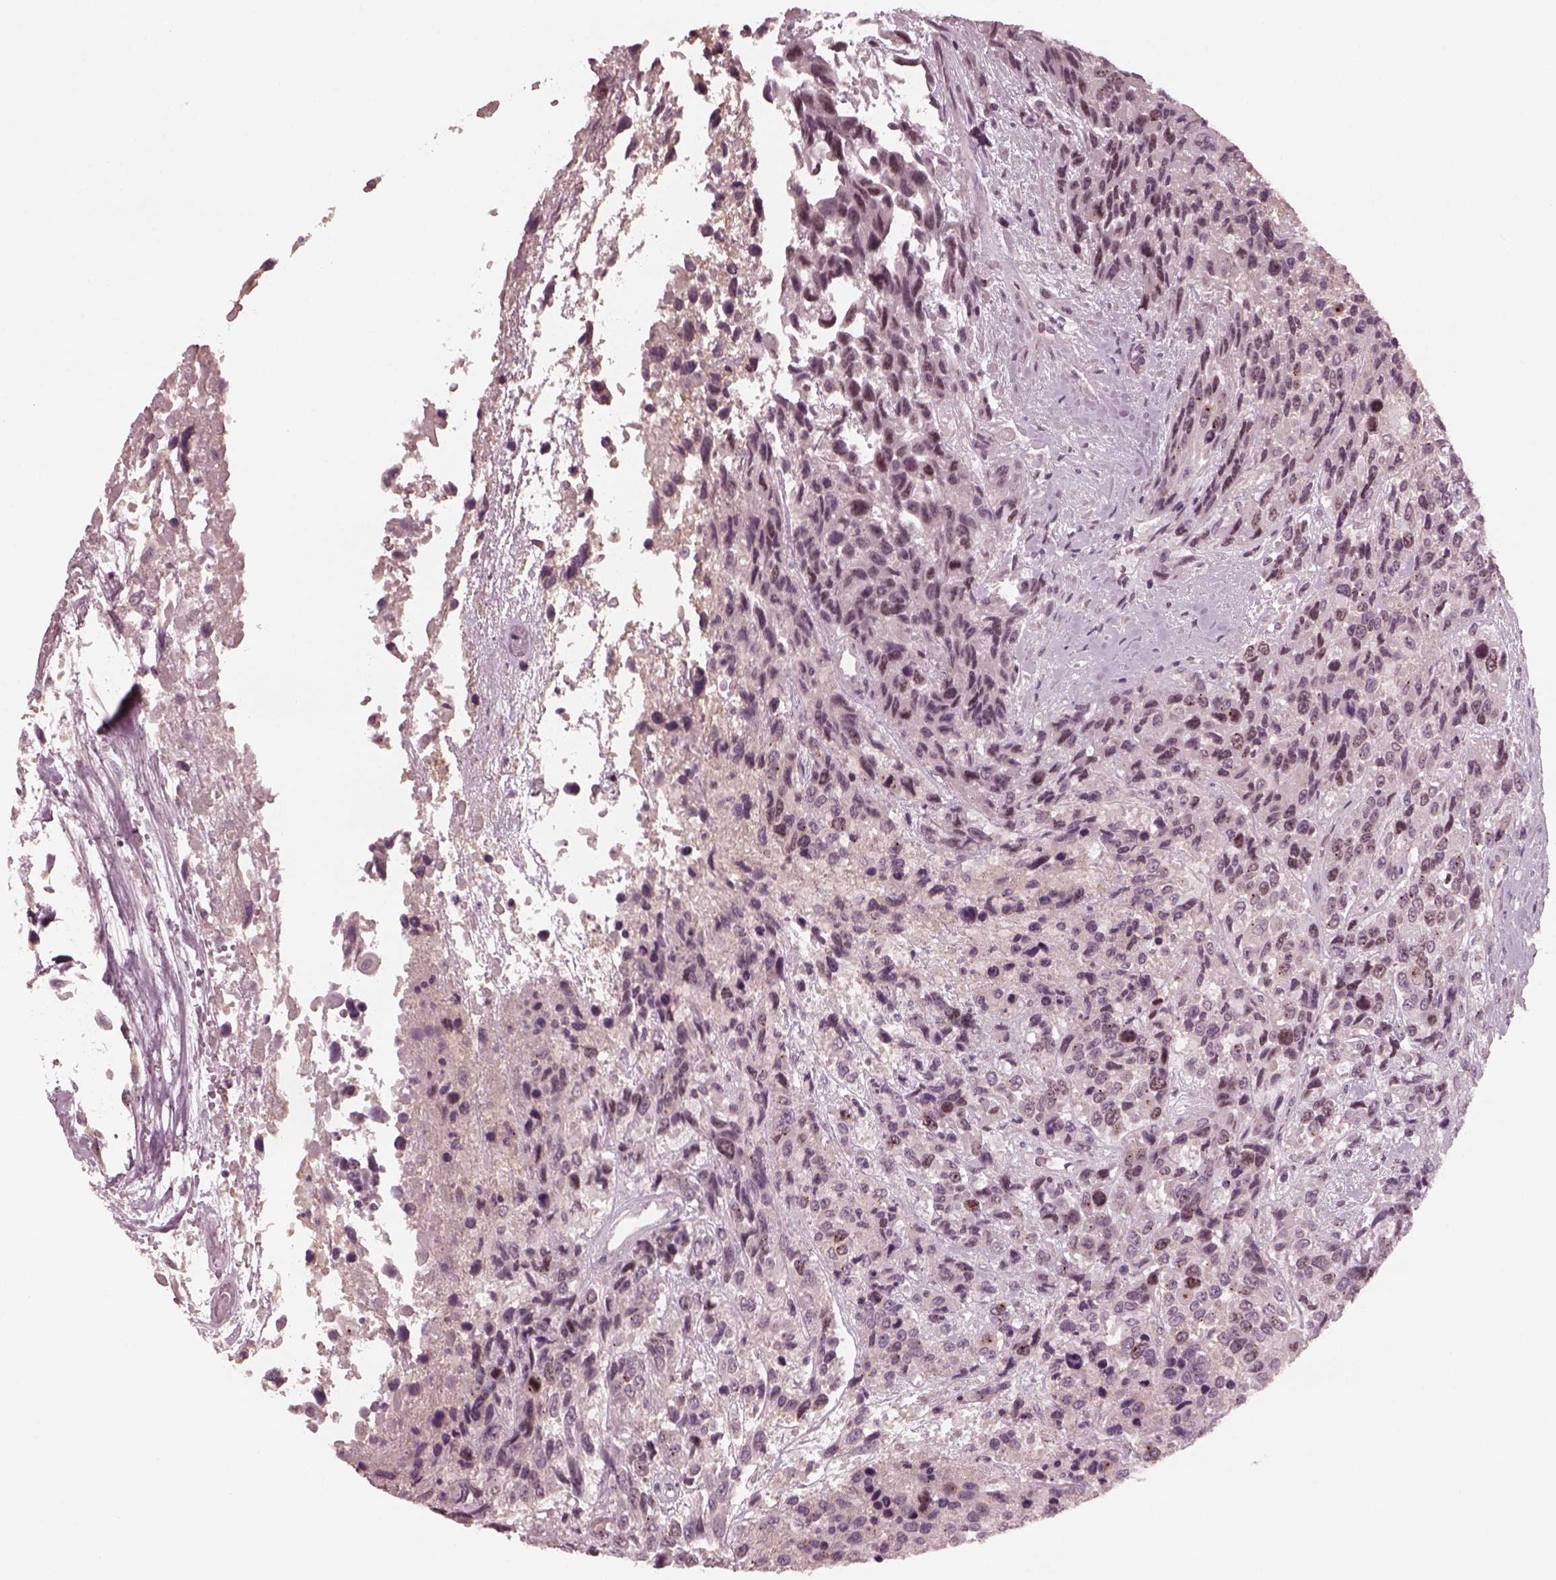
{"staining": {"intensity": "negative", "quantity": "none", "location": "none"}, "tissue": "urothelial cancer", "cell_type": "Tumor cells", "image_type": "cancer", "snomed": [{"axis": "morphology", "description": "Urothelial carcinoma, High grade"}, {"axis": "topography", "description": "Urinary bladder"}], "caption": "An immunohistochemistry histopathology image of urothelial carcinoma (high-grade) is shown. There is no staining in tumor cells of urothelial carcinoma (high-grade).", "gene": "SAXO1", "patient": {"sex": "female", "age": 70}}